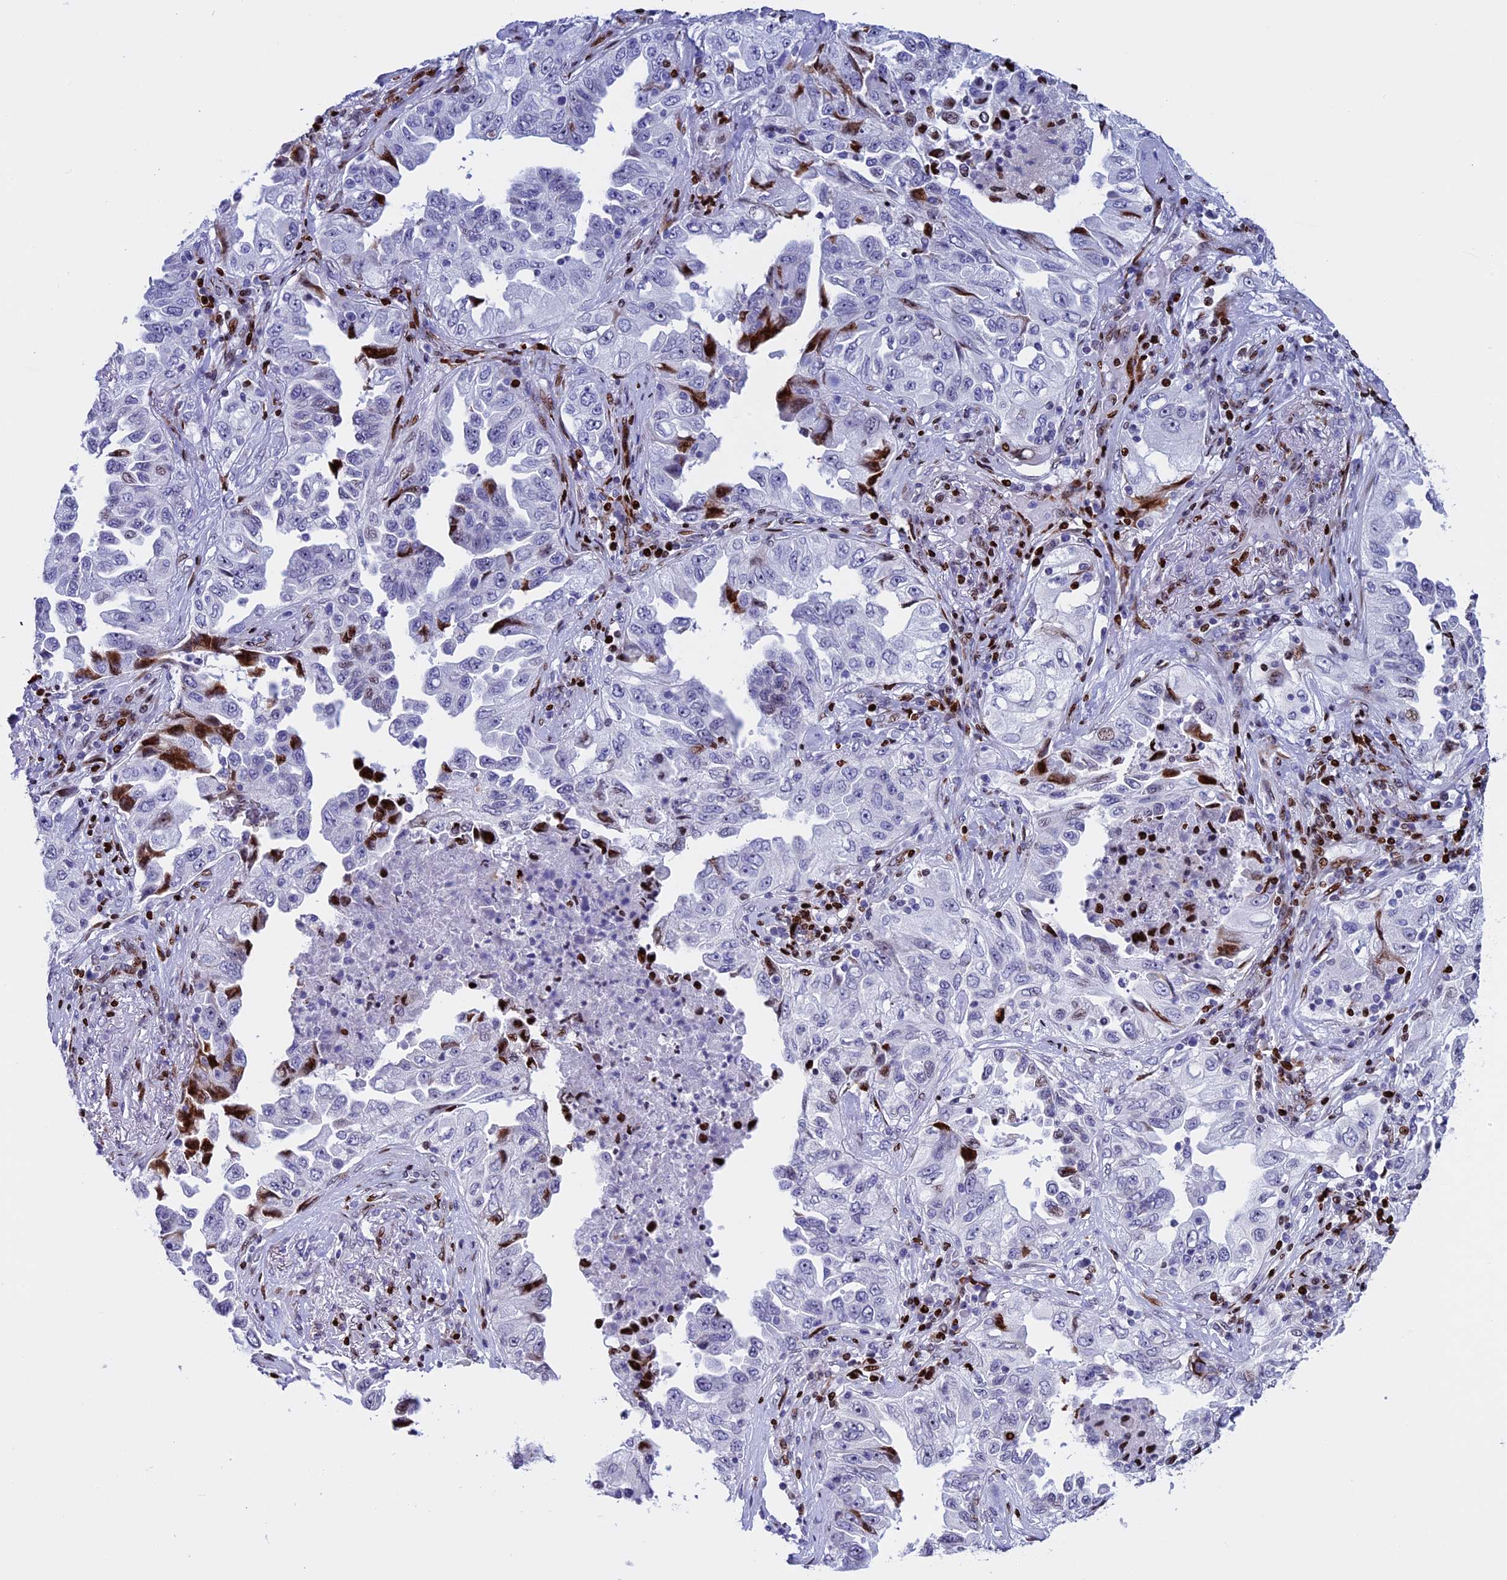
{"staining": {"intensity": "strong", "quantity": "<25%", "location": "cytoplasmic/membranous,nuclear"}, "tissue": "lung cancer", "cell_type": "Tumor cells", "image_type": "cancer", "snomed": [{"axis": "morphology", "description": "Adenocarcinoma, NOS"}, {"axis": "topography", "description": "Lung"}], "caption": "A photomicrograph of human lung cancer (adenocarcinoma) stained for a protein reveals strong cytoplasmic/membranous and nuclear brown staining in tumor cells.", "gene": "BTBD3", "patient": {"sex": "female", "age": 51}}